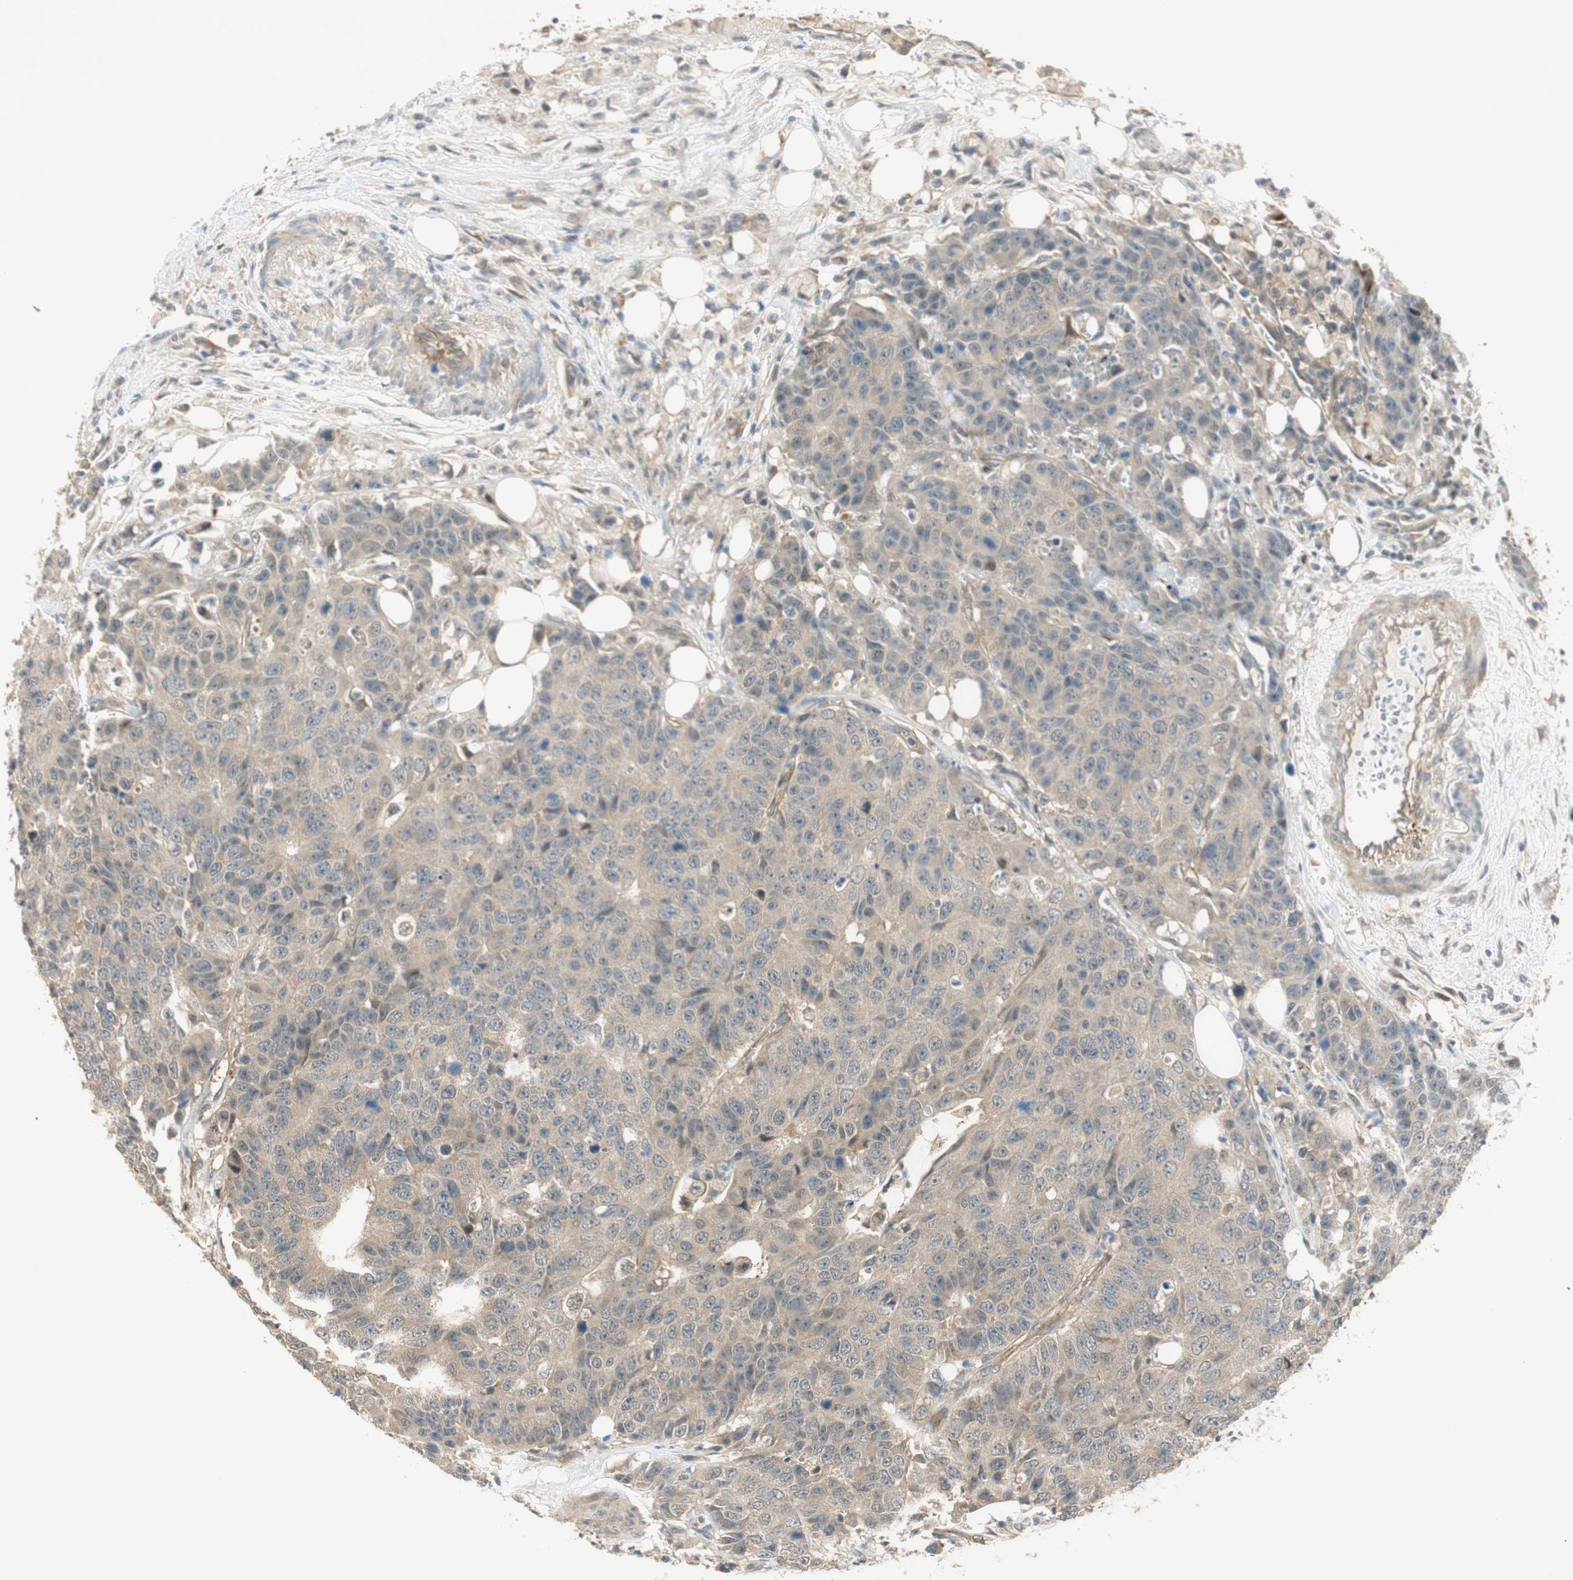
{"staining": {"intensity": "weak", "quantity": "25%-75%", "location": "cytoplasmic/membranous"}, "tissue": "colorectal cancer", "cell_type": "Tumor cells", "image_type": "cancer", "snomed": [{"axis": "morphology", "description": "Adenocarcinoma, NOS"}, {"axis": "topography", "description": "Colon"}], "caption": "High-magnification brightfield microscopy of adenocarcinoma (colorectal) stained with DAB (brown) and counterstained with hematoxylin (blue). tumor cells exhibit weak cytoplasmic/membranous positivity is present in about25%-75% of cells. (brown staining indicates protein expression, while blue staining denotes nuclei).", "gene": "PSMD8", "patient": {"sex": "female", "age": 86}}